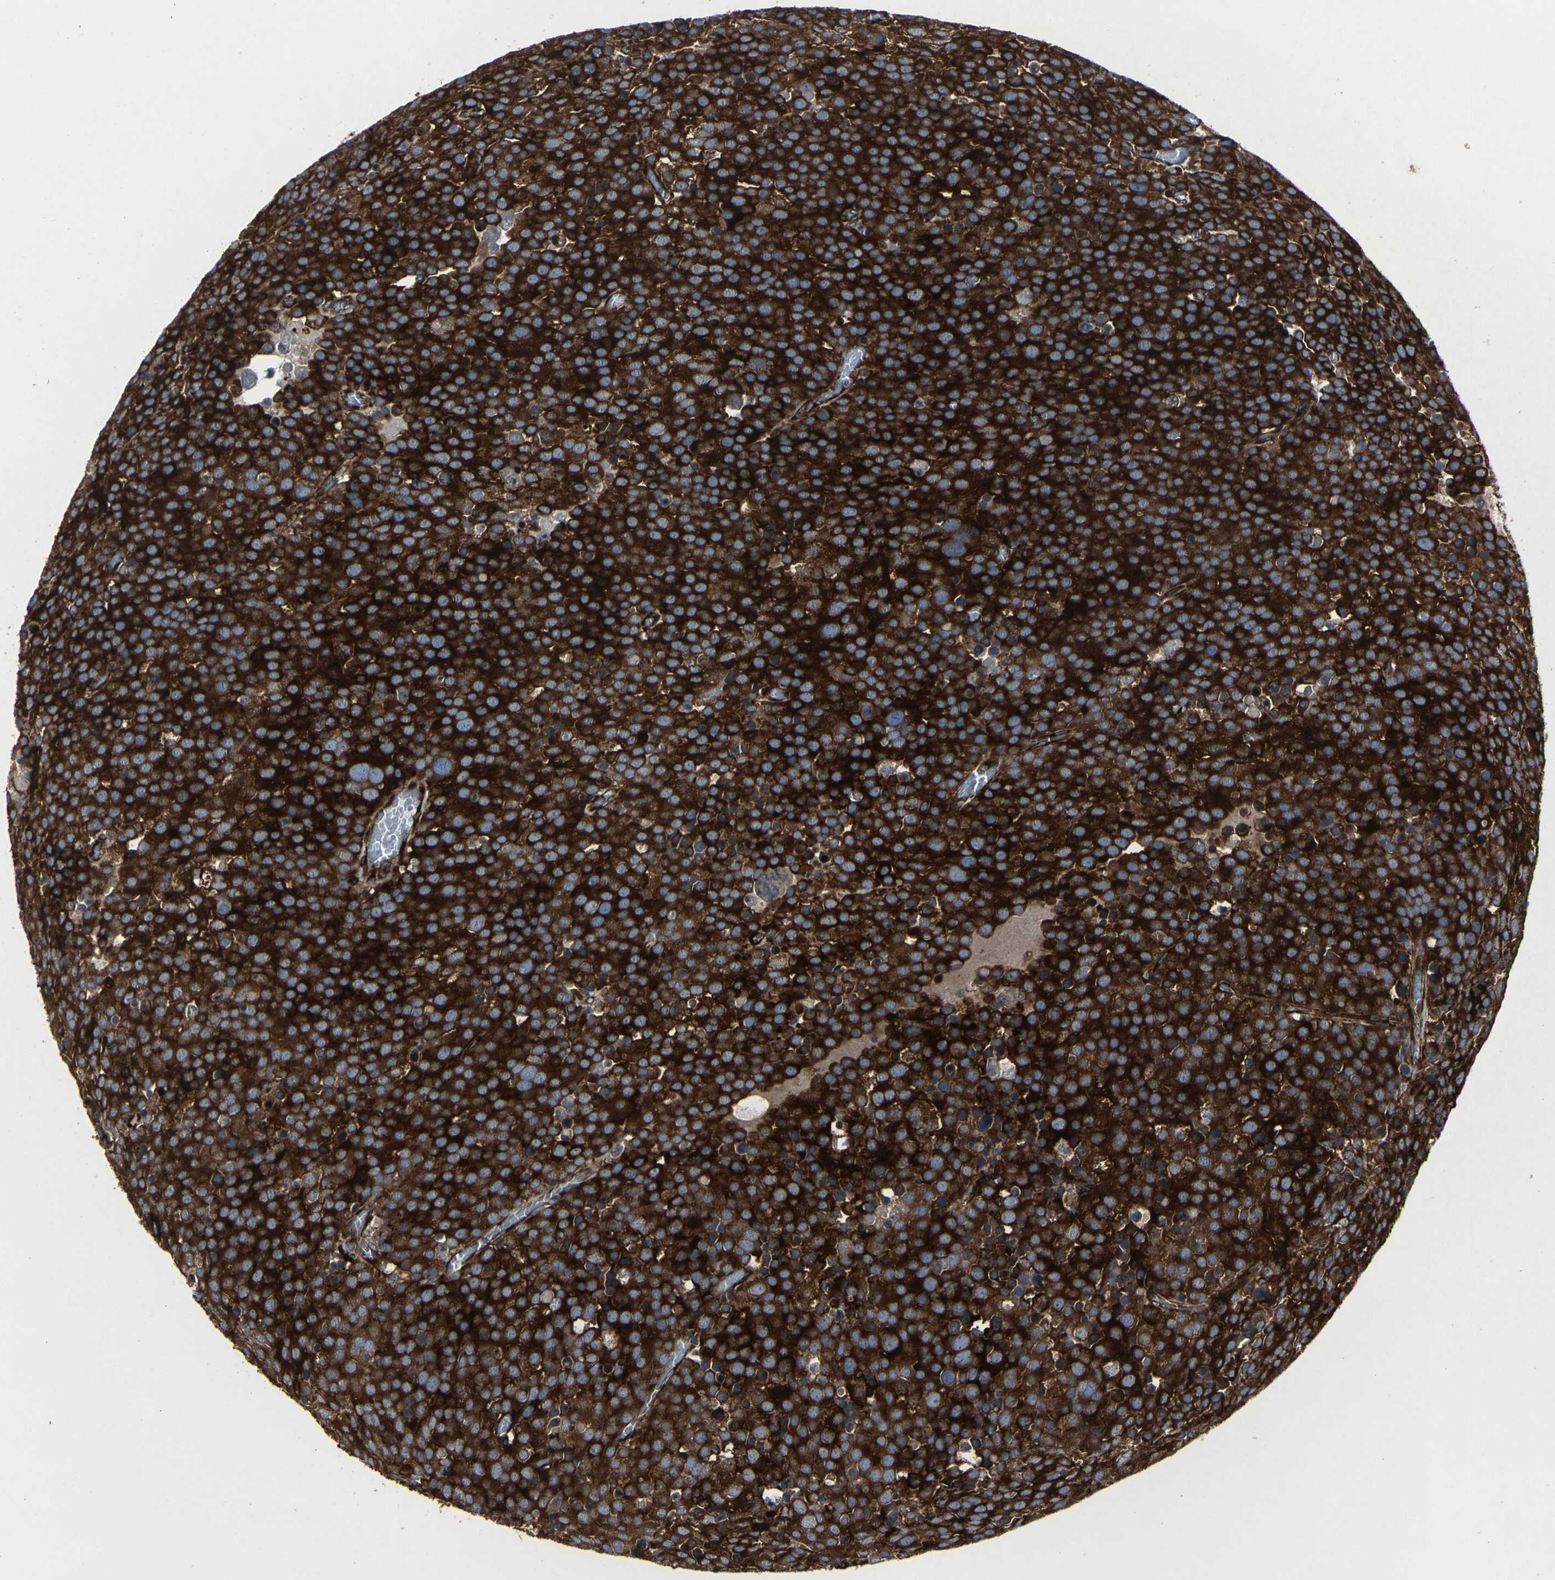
{"staining": {"intensity": "strong", "quantity": ">75%", "location": "cytoplasmic/membranous"}, "tissue": "testis cancer", "cell_type": "Tumor cells", "image_type": "cancer", "snomed": [{"axis": "morphology", "description": "Seminoma, NOS"}, {"axis": "topography", "description": "Testis"}], "caption": "Testis seminoma stained with immunohistochemistry demonstrates strong cytoplasmic/membranous staining in about >75% of tumor cells.", "gene": "MARCHF2", "patient": {"sex": "male", "age": 71}}